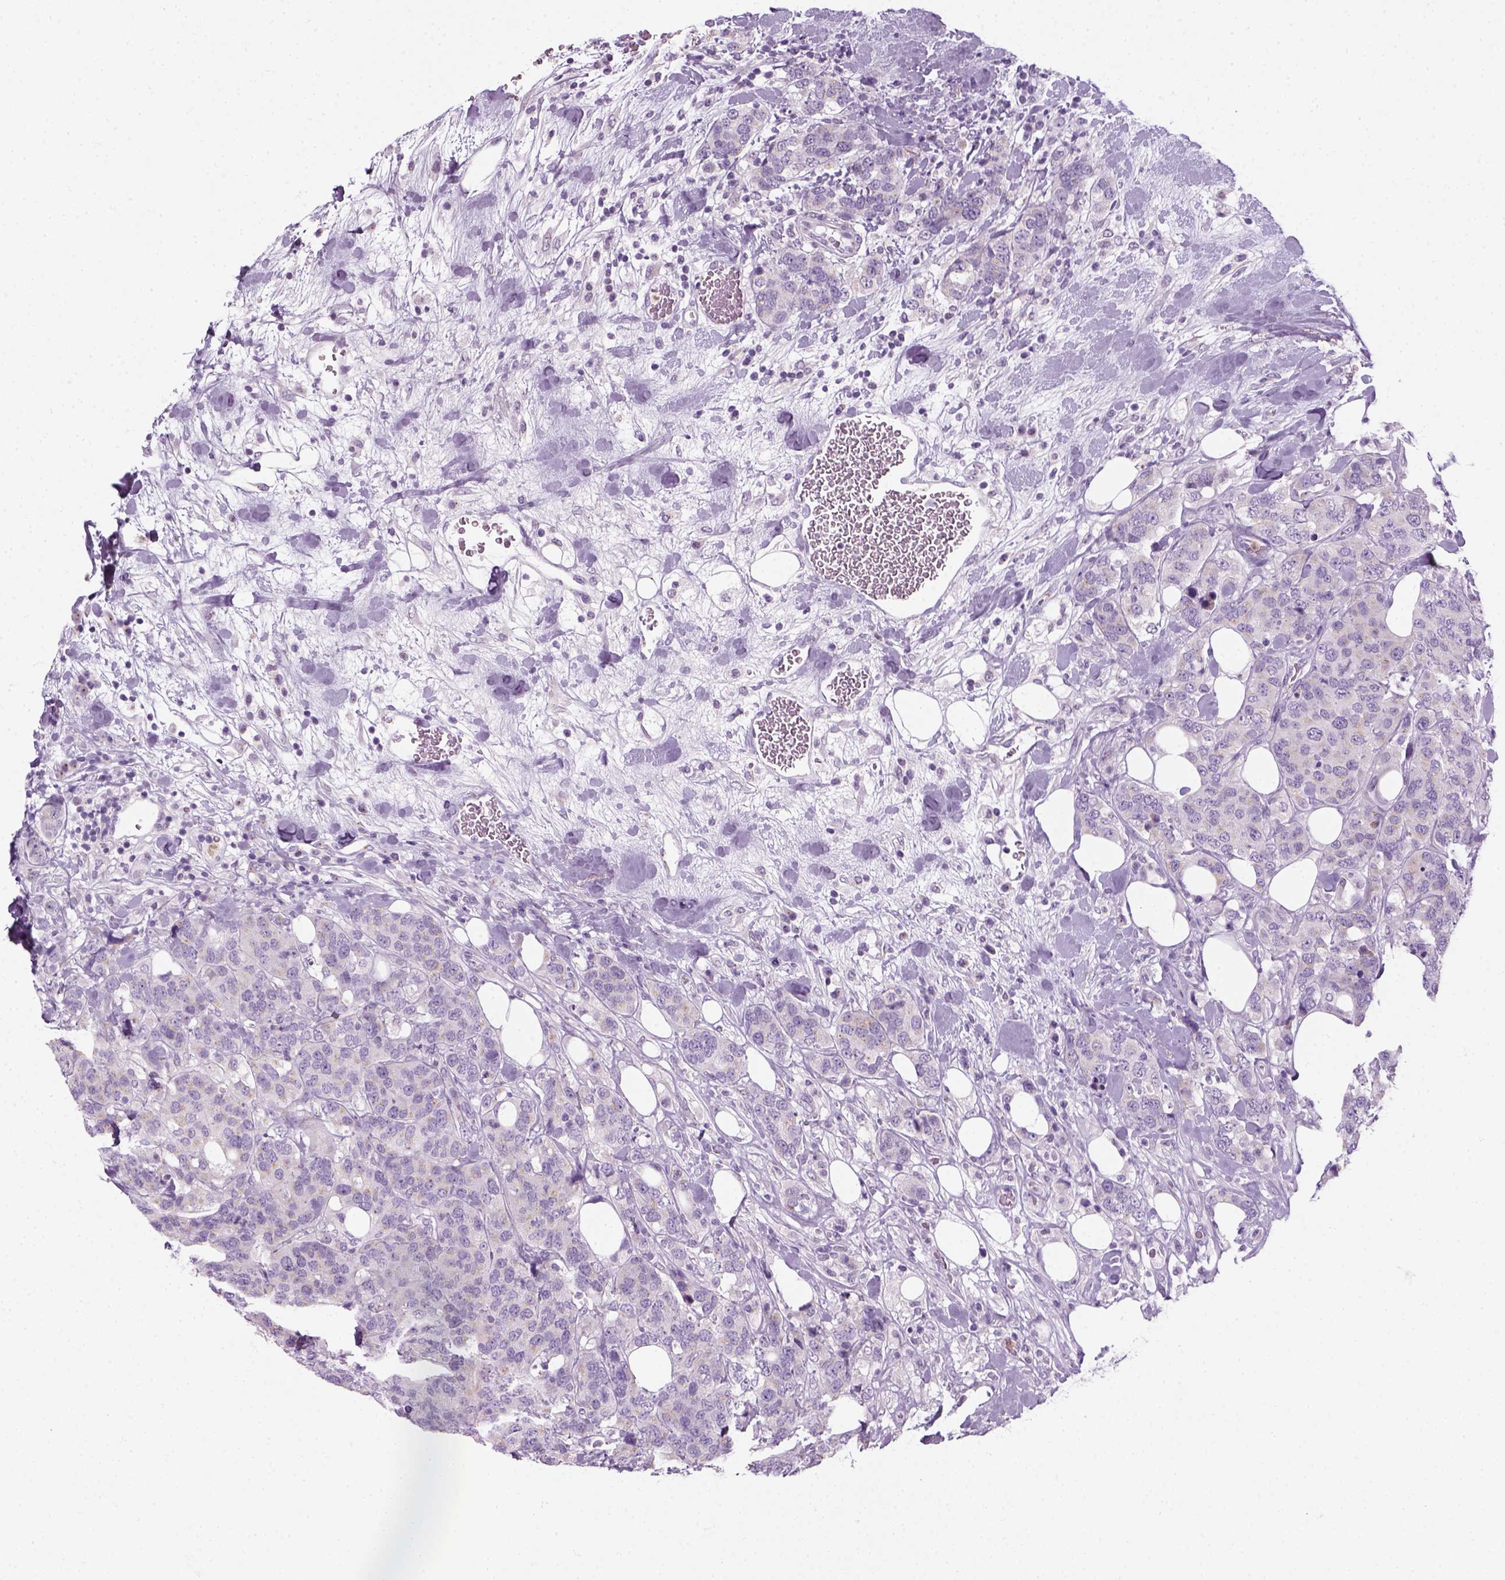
{"staining": {"intensity": "negative", "quantity": "none", "location": "none"}, "tissue": "breast cancer", "cell_type": "Tumor cells", "image_type": "cancer", "snomed": [{"axis": "morphology", "description": "Lobular carcinoma"}, {"axis": "topography", "description": "Breast"}], "caption": "Immunohistochemistry micrograph of neoplastic tissue: breast lobular carcinoma stained with DAB (3,3'-diaminobenzidine) shows no significant protein expression in tumor cells. (DAB immunohistochemistry (IHC), high magnification).", "gene": "IL4", "patient": {"sex": "female", "age": 59}}